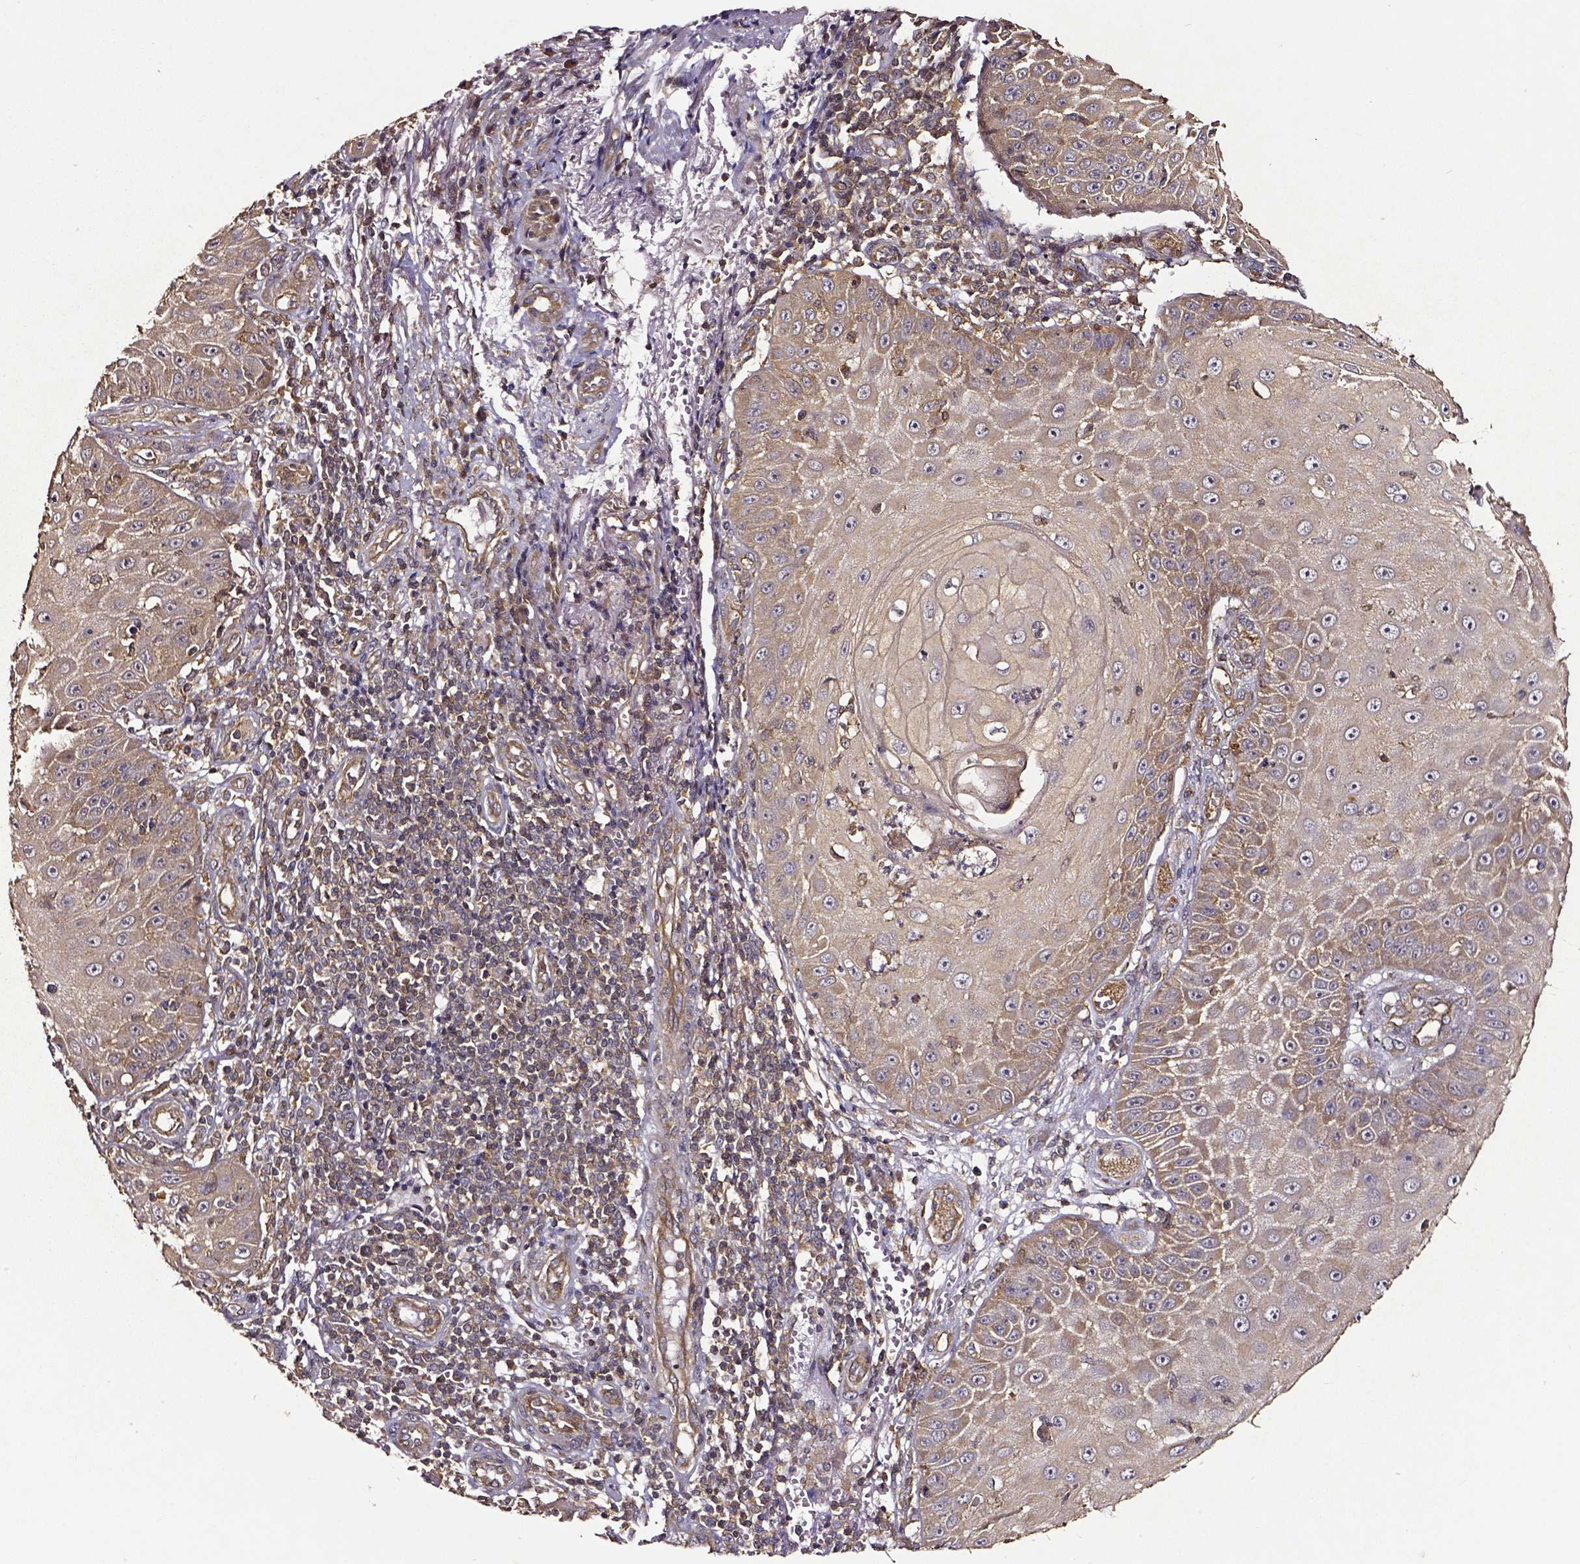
{"staining": {"intensity": "moderate", "quantity": ">75%", "location": "cytoplasmic/membranous"}, "tissue": "skin cancer", "cell_type": "Tumor cells", "image_type": "cancer", "snomed": [{"axis": "morphology", "description": "Squamous cell carcinoma, NOS"}, {"axis": "topography", "description": "Skin"}], "caption": "Immunohistochemical staining of human skin cancer displays moderate cytoplasmic/membranous protein positivity in approximately >75% of tumor cells.", "gene": "RASSF5", "patient": {"sex": "male", "age": 70}}